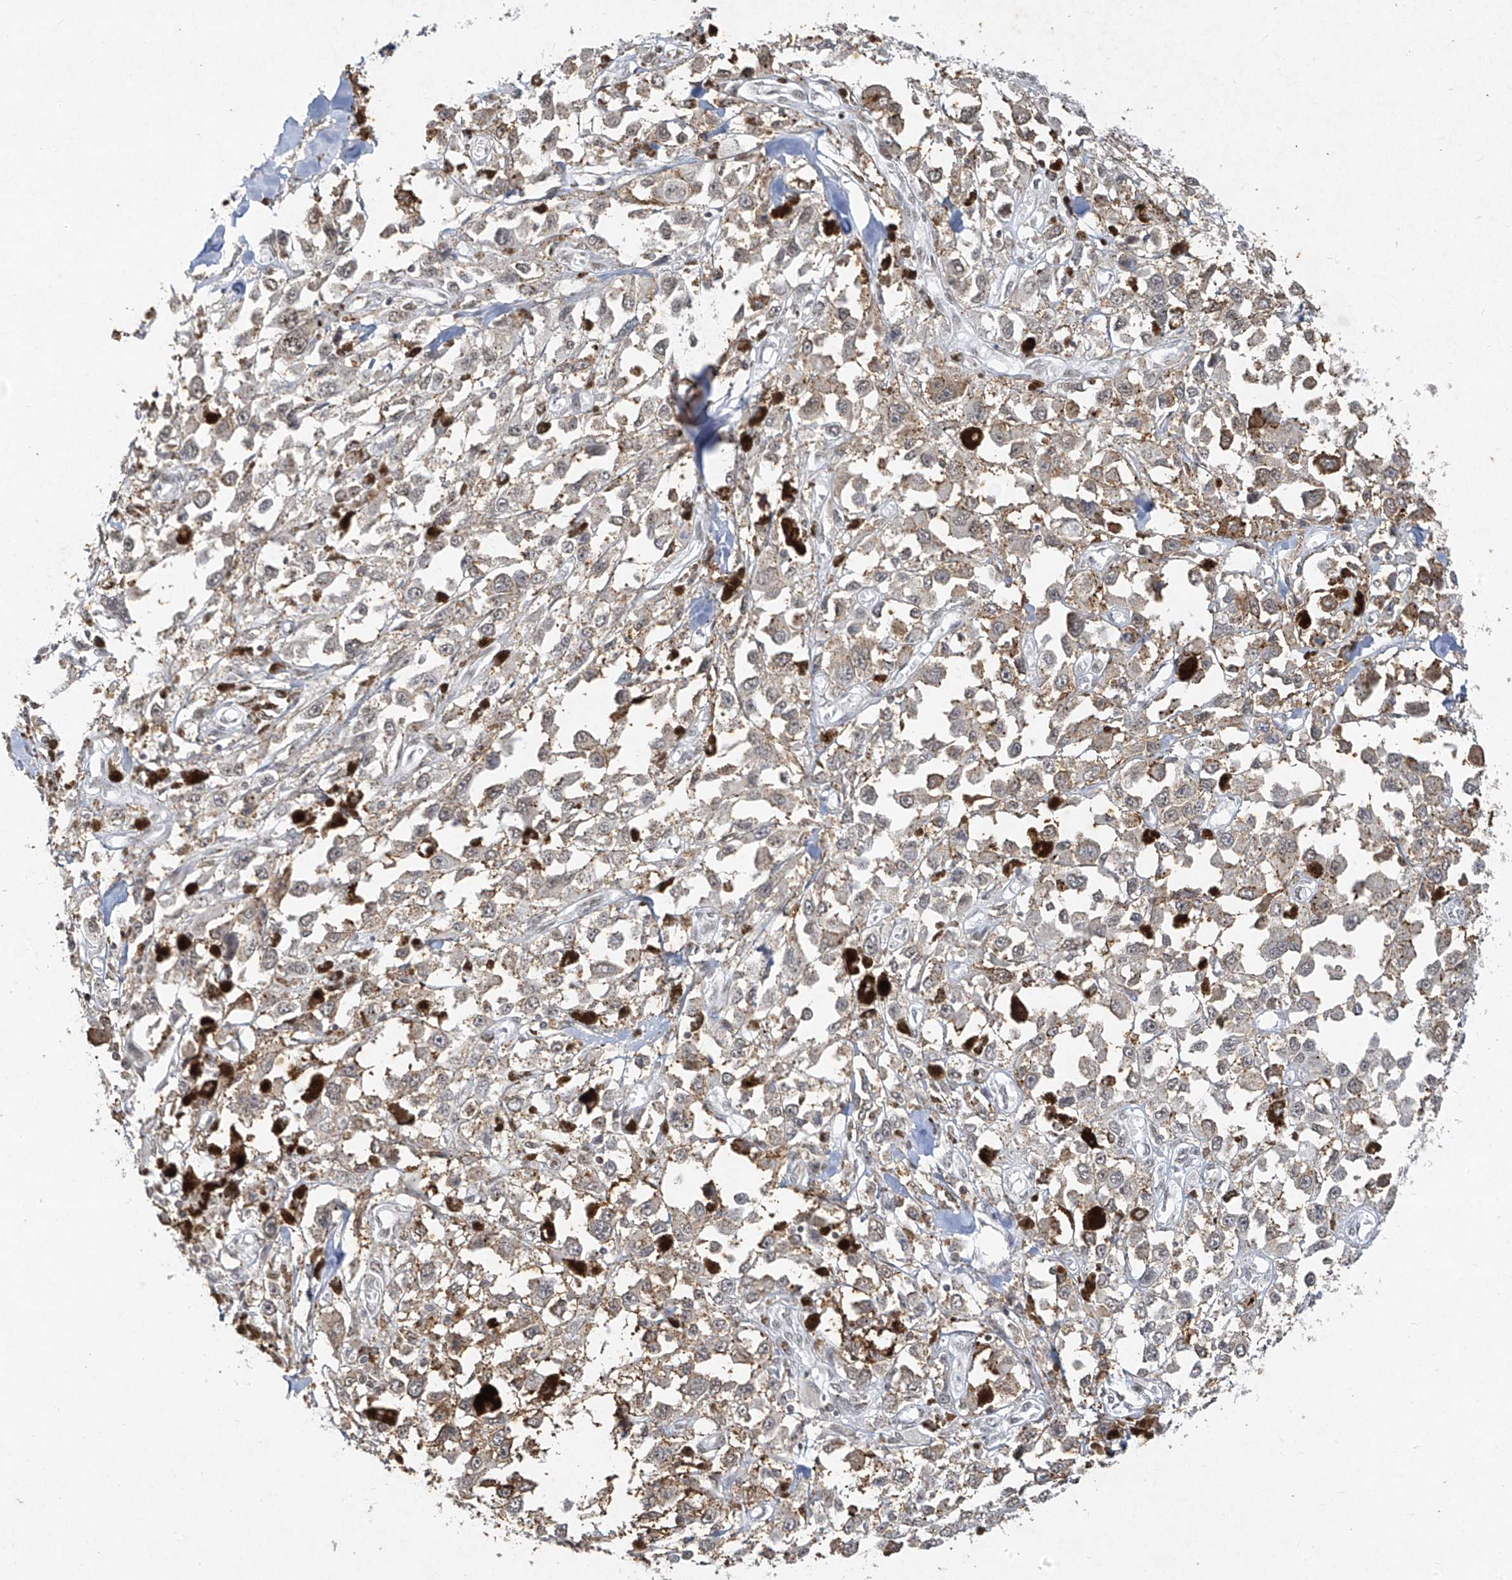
{"staining": {"intensity": "weak", "quantity": "<25%", "location": "cytoplasmic/membranous"}, "tissue": "melanoma", "cell_type": "Tumor cells", "image_type": "cancer", "snomed": [{"axis": "morphology", "description": "Malignant melanoma, Metastatic site"}, {"axis": "topography", "description": "Lymph node"}], "caption": "Immunohistochemical staining of melanoma reveals no significant positivity in tumor cells.", "gene": "ATRIP", "patient": {"sex": "male", "age": 59}}